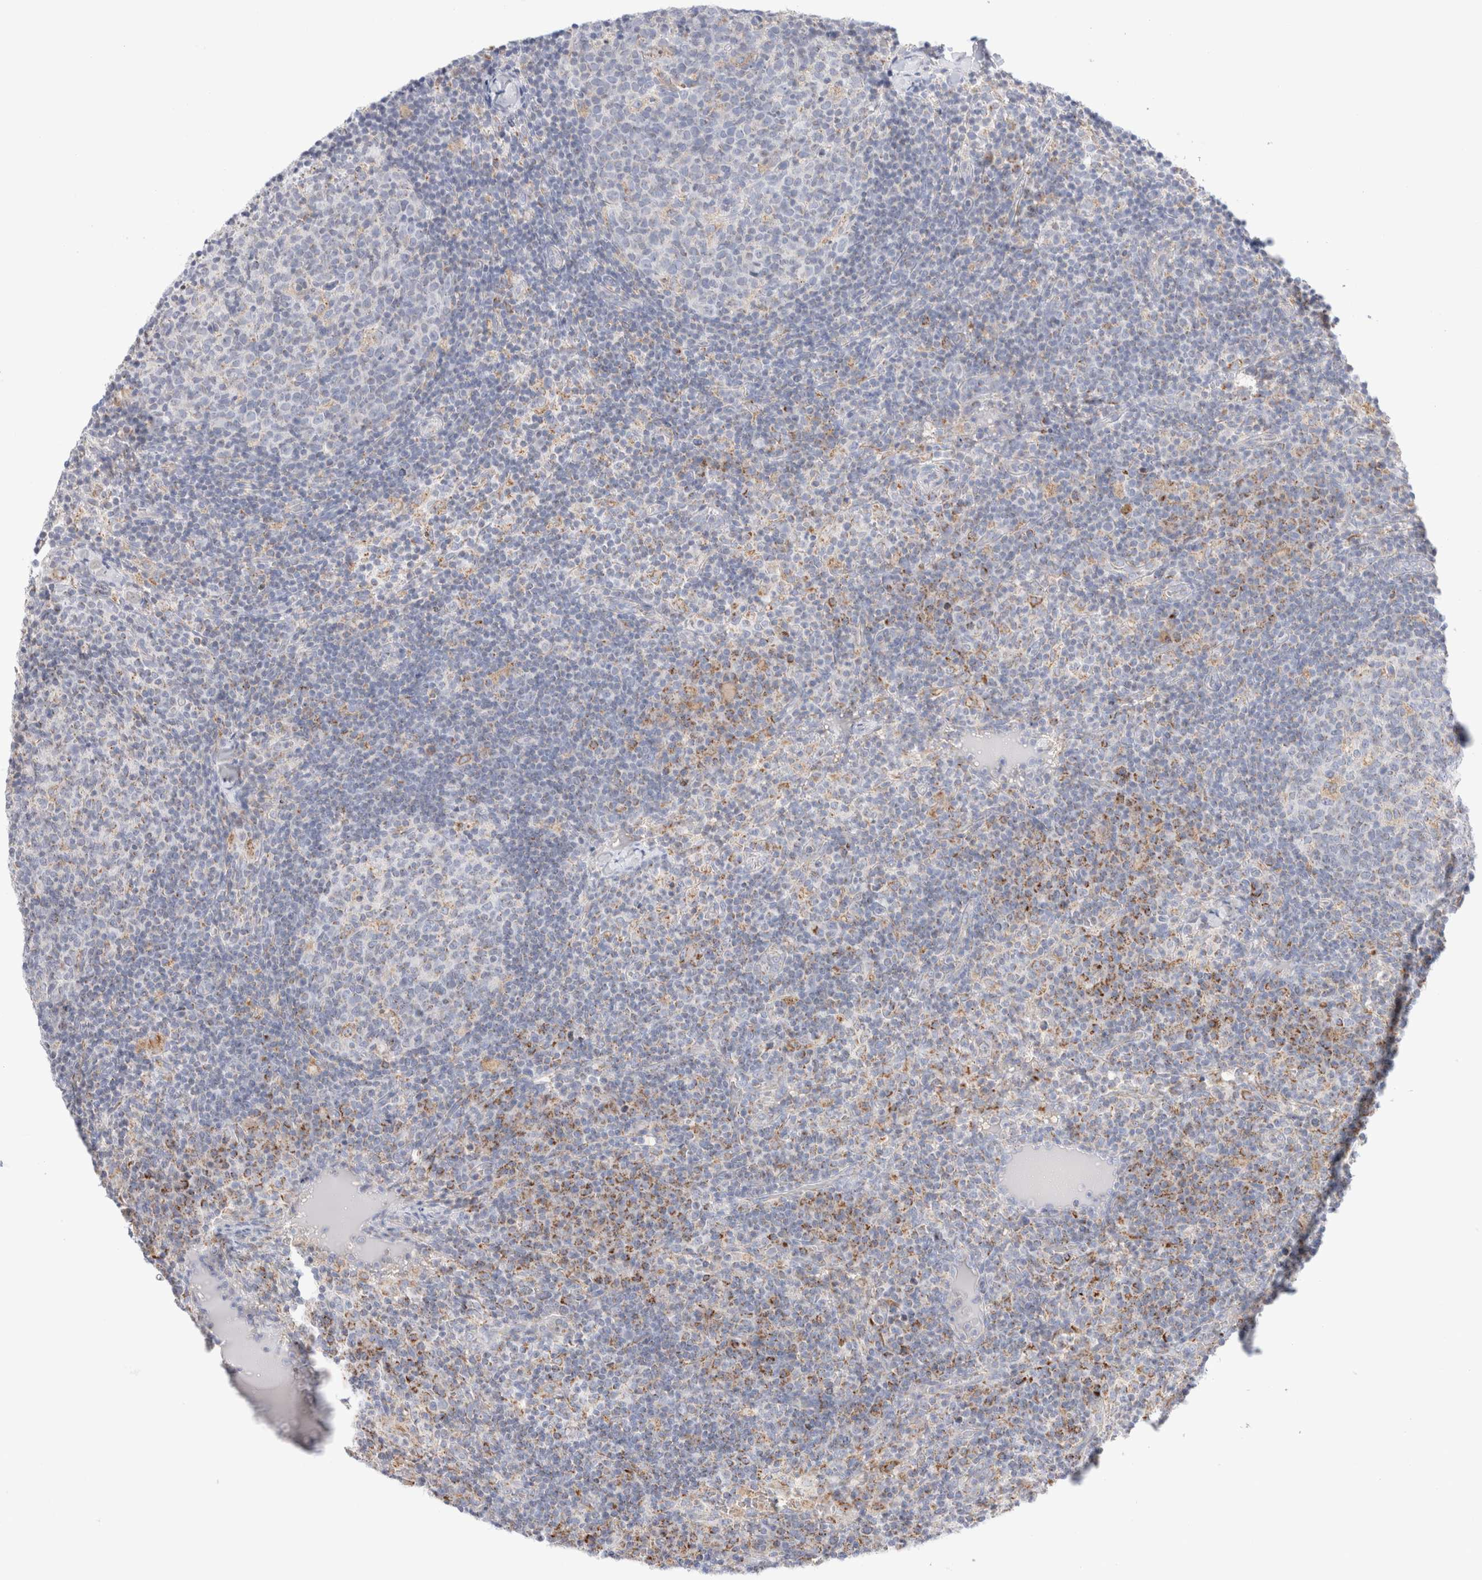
{"staining": {"intensity": "weak", "quantity": "<25%", "location": "cytoplasmic/membranous"}, "tissue": "lymph node", "cell_type": "Germinal center cells", "image_type": "normal", "snomed": [{"axis": "morphology", "description": "Normal tissue, NOS"}, {"axis": "morphology", "description": "Inflammation, NOS"}, {"axis": "topography", "description": "Lymph node"}], "caption": "Human lymph node stained for a protein using immunohistochemistry reveals no positivity in germinal center cells.", "gene": "ATP6V1C1", "patient": {"sex": "male", "age": 55}}